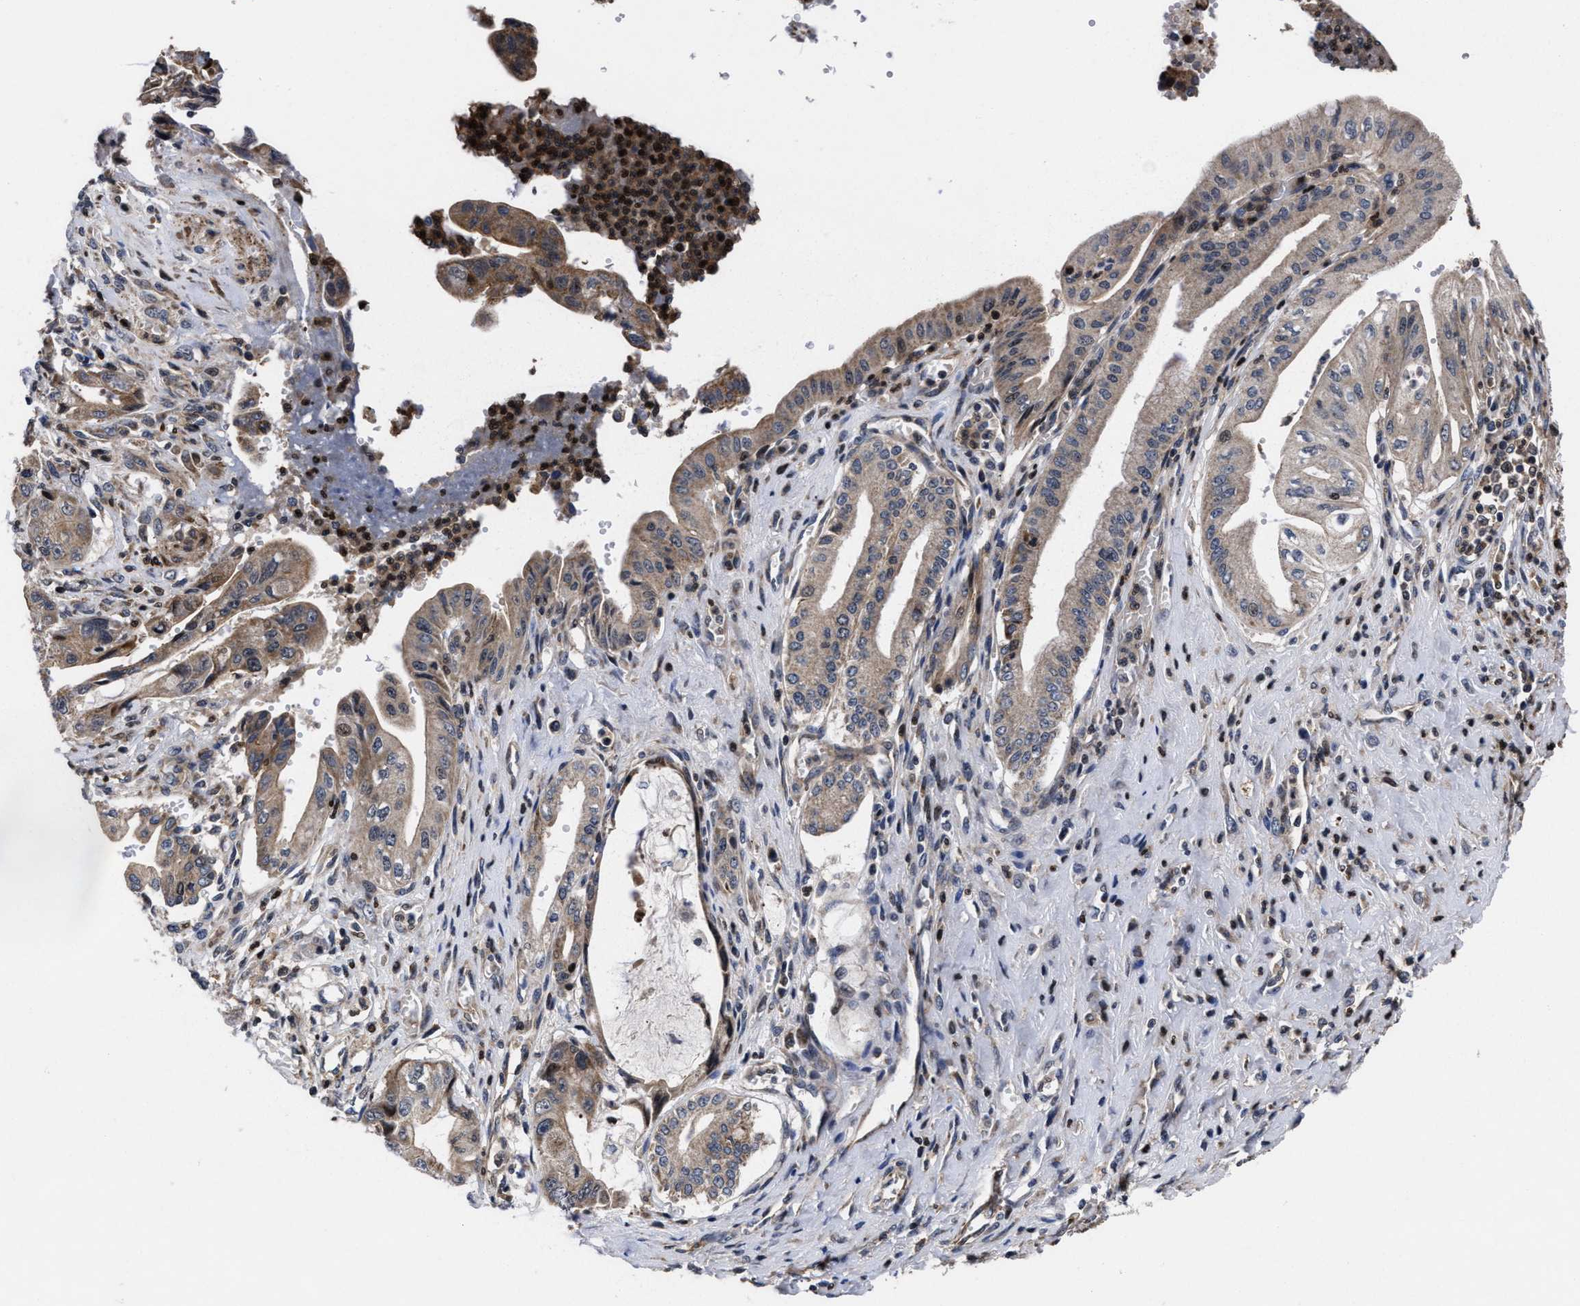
{"staining": {"intensity": "weak", "quantity": ">75%", "location": "cytoplasmic/membranous"}, "tissue": "pancreatic cancer", "cell_type": "Tumor cells", "image_type": "cancer", "snomed": [{"axis": "morphology", "description": "Adenocarcinoma, NOS"}, {"axis": "topography", "description": "Pancreas"}], "caption": "About >75% of tumor cells in pancreatic adenocarcinoma display weak cytoplasmic/membranous protein expression as visualized by brown immunohistochemical staining.", "gene": "MRPL50", "patient": {"sex": "female", "age": 73}}